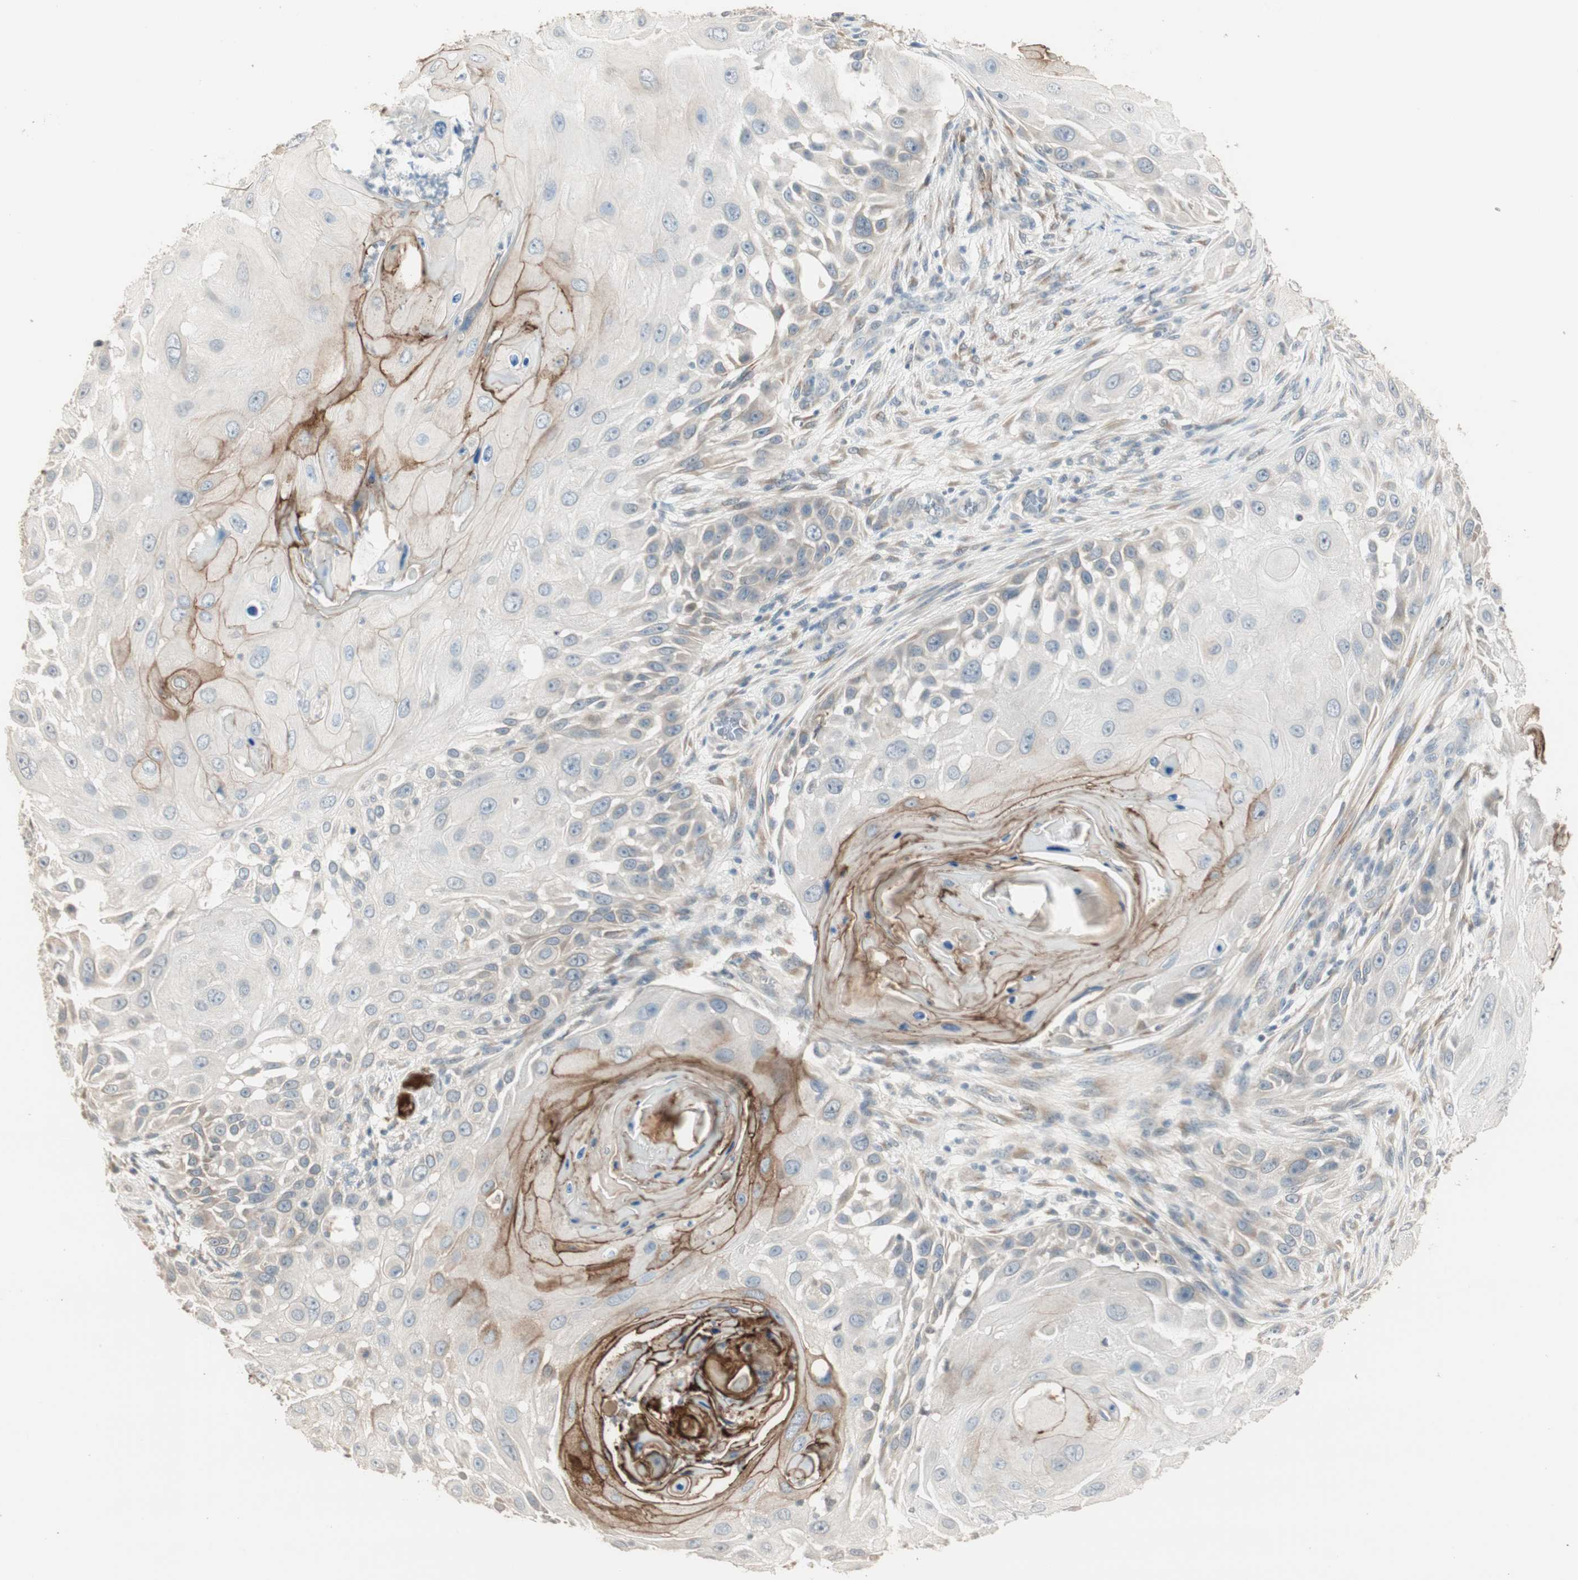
{"staining": {"intensity": "moderate", "quantity": "<25%", "location": "cytoplasmic/membranous"}, "tissue": "skin cancer", "cell_type": "Tumor cells", "image_type": "cancer", "snomed": [{"axis": "morphology", "description": "Squamous cell carcinoma, NOS"}, {"axis": "topography", "description": "Skin"}], "caption": "Immunohistochemical staining of squamous cell carcinoma (skin) shows moderate cytoplasmic/membranous protein expression in about <25% of tumor cells. The protein is stained brown, and the nuclei are stained in blue (DAB (3,3'-diaminobenzidine) IHC with brightfield microscopy, high magnification).", "gene": "TASOR", "patient": {"sex": "female", "age": 44}}